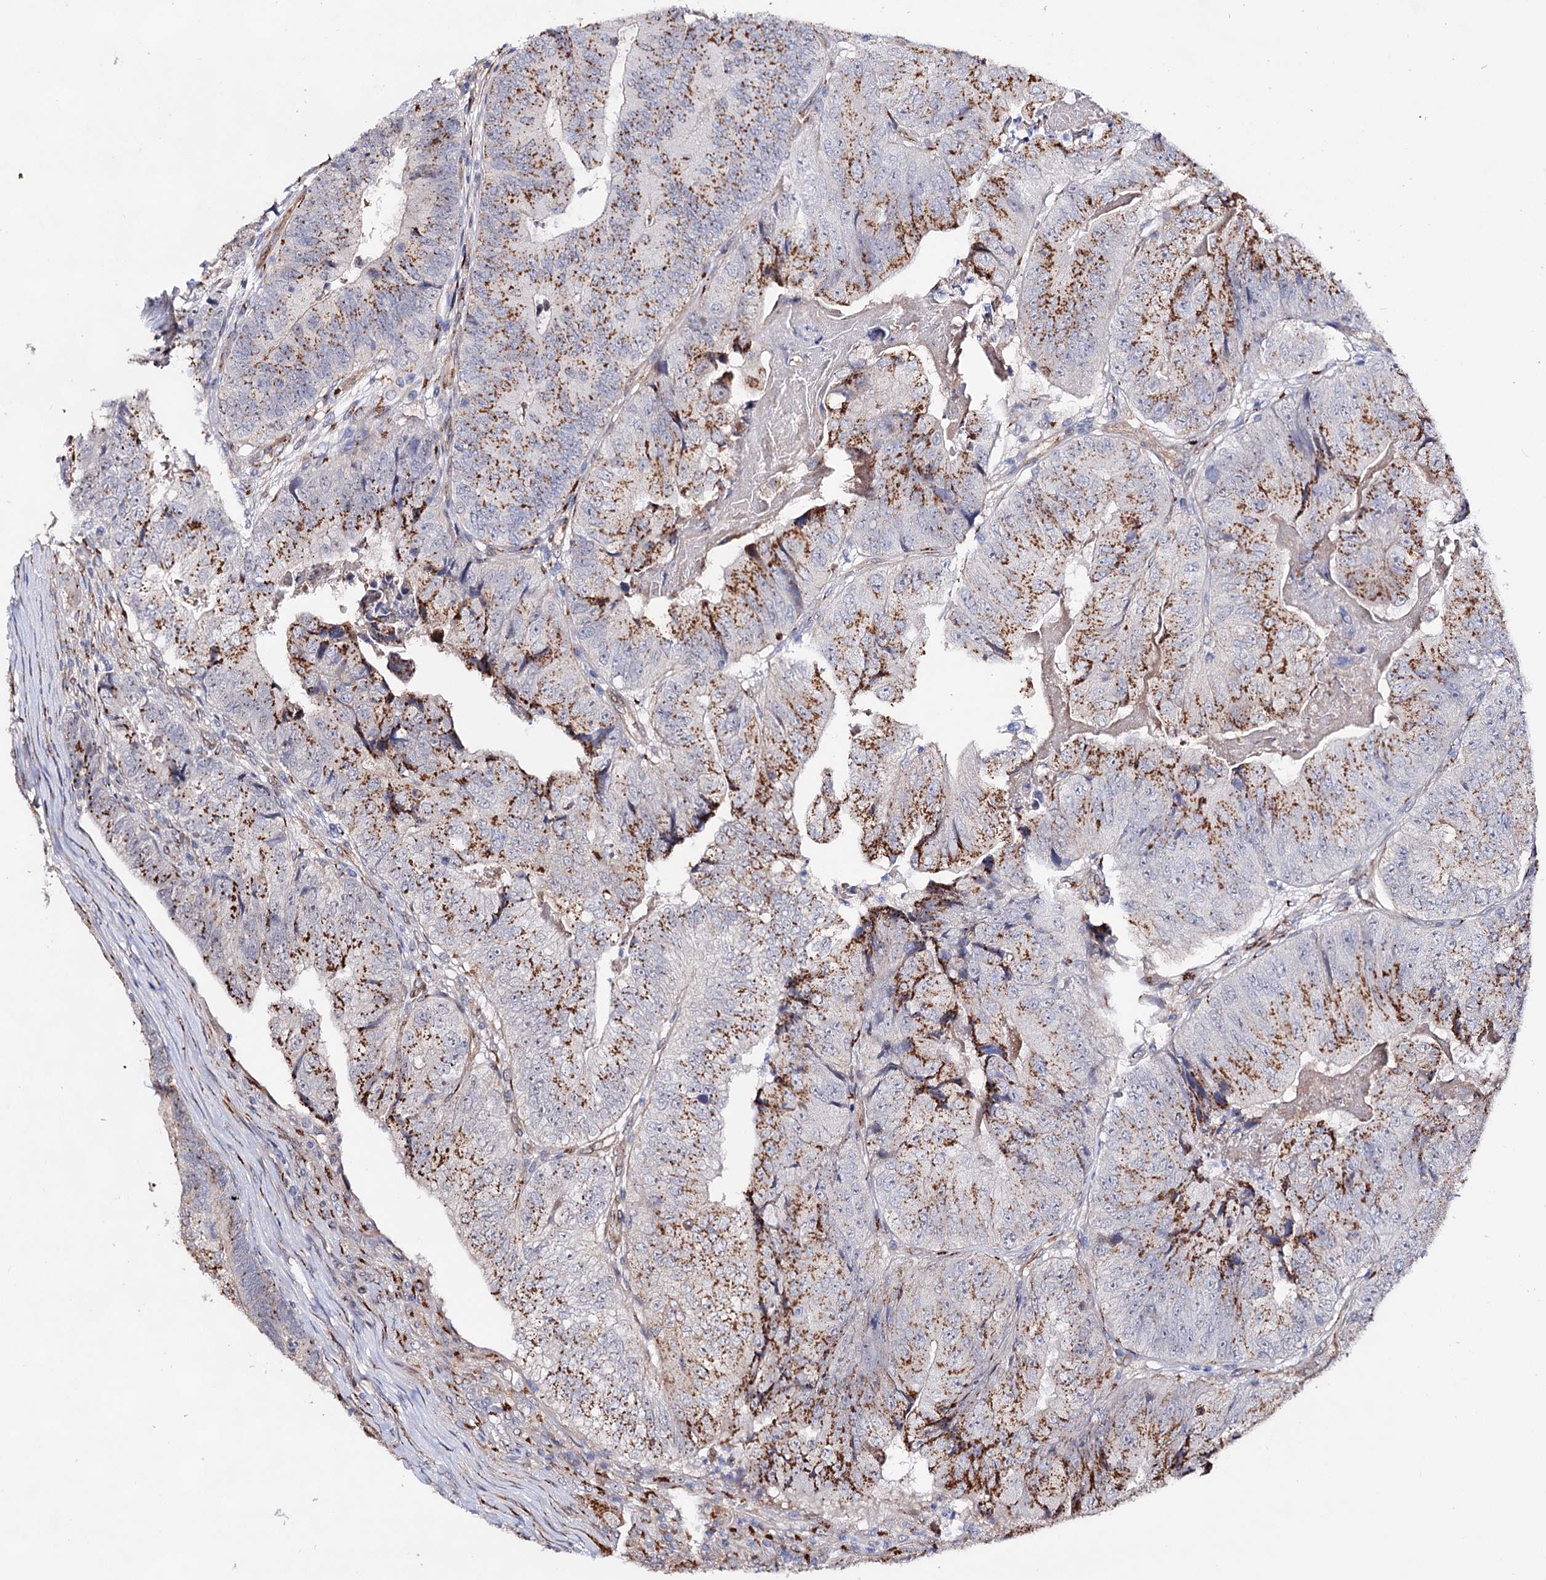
{"staining": {"intensity": "moderate", "quantity": "25%-75%", "location": "cytoplasmic/membranous"}, "tissue": "colorectal cancer", "cell_type": "Tumor cells", "image_type": "cancer", "snomed": [{"axis": "morphology", "description": "Adenocarcinoma, NOS"}, {"axis": "topography", "description": "Colon"}], "caption": "Colorectal cancer was stained to show a protein in brown. There is medium levels of moderate cytoplasmic/membranous positivity in about 25%-75% of tumor cells.", "gene": "C11orf96", "patient": {"sex": "female", "age": 67}}